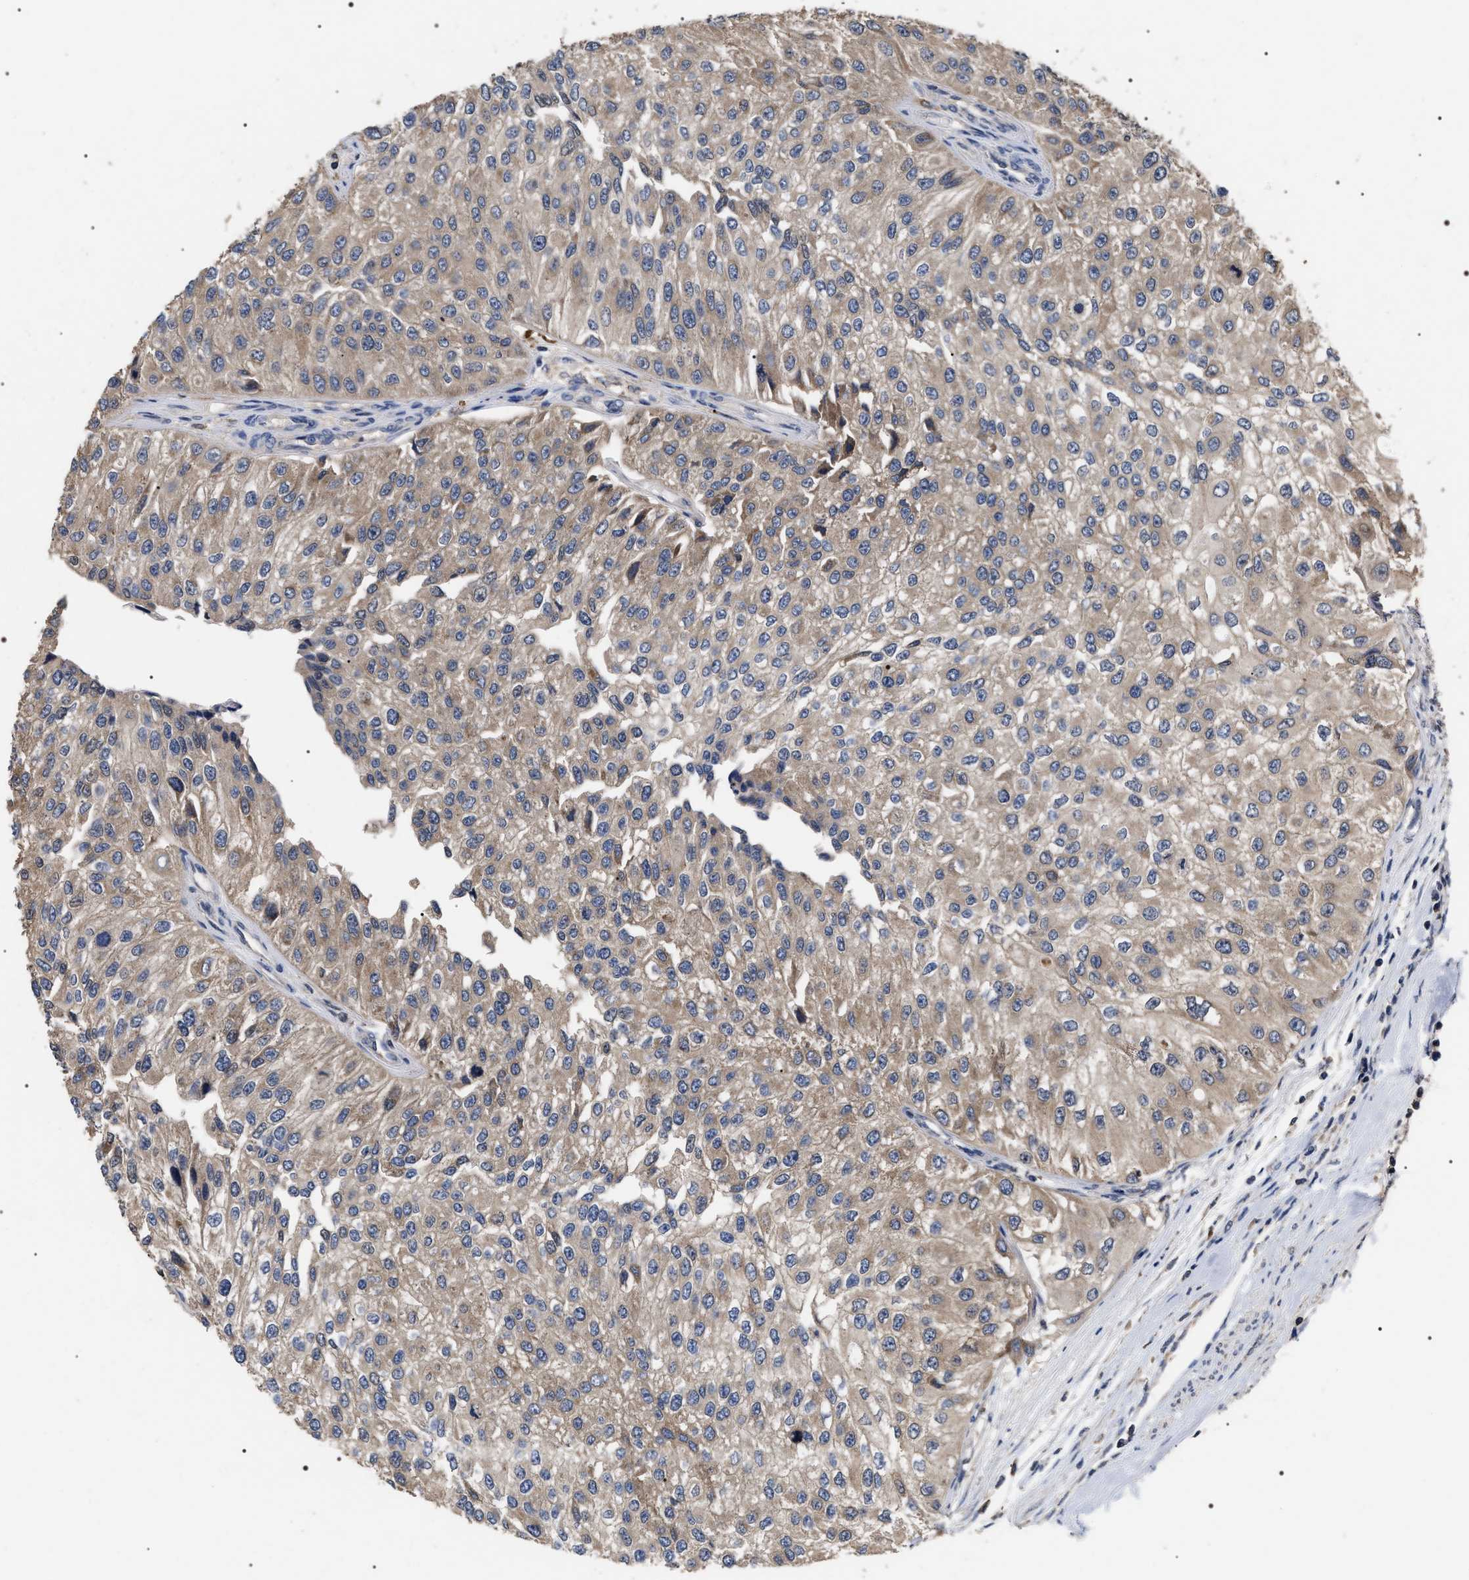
{"staining": {"intensity": "weak", "quantity": ">75%", "location": "cytoplasmic/membranous"}, "tissue": "urothelial cancer", "cell_type": "Tumor cells", "image_type": "cancer", "snomed": [{"axis": "morphology", "description": "Urothelial carcinoma, High grade"}, {"axis": "topography", "description": "Kidney"}, {"axis": "topography", "description": "Urinary bladder"}], "caption": "A histopathology image showing weak cytoplasmic/membranous positivity in about >75% of tumor cells in urothelial cancer, as visualized by brown immunohistochemical staining.", "gene": "UPF3A", "patient": {"sex": "male", "age": 77}}